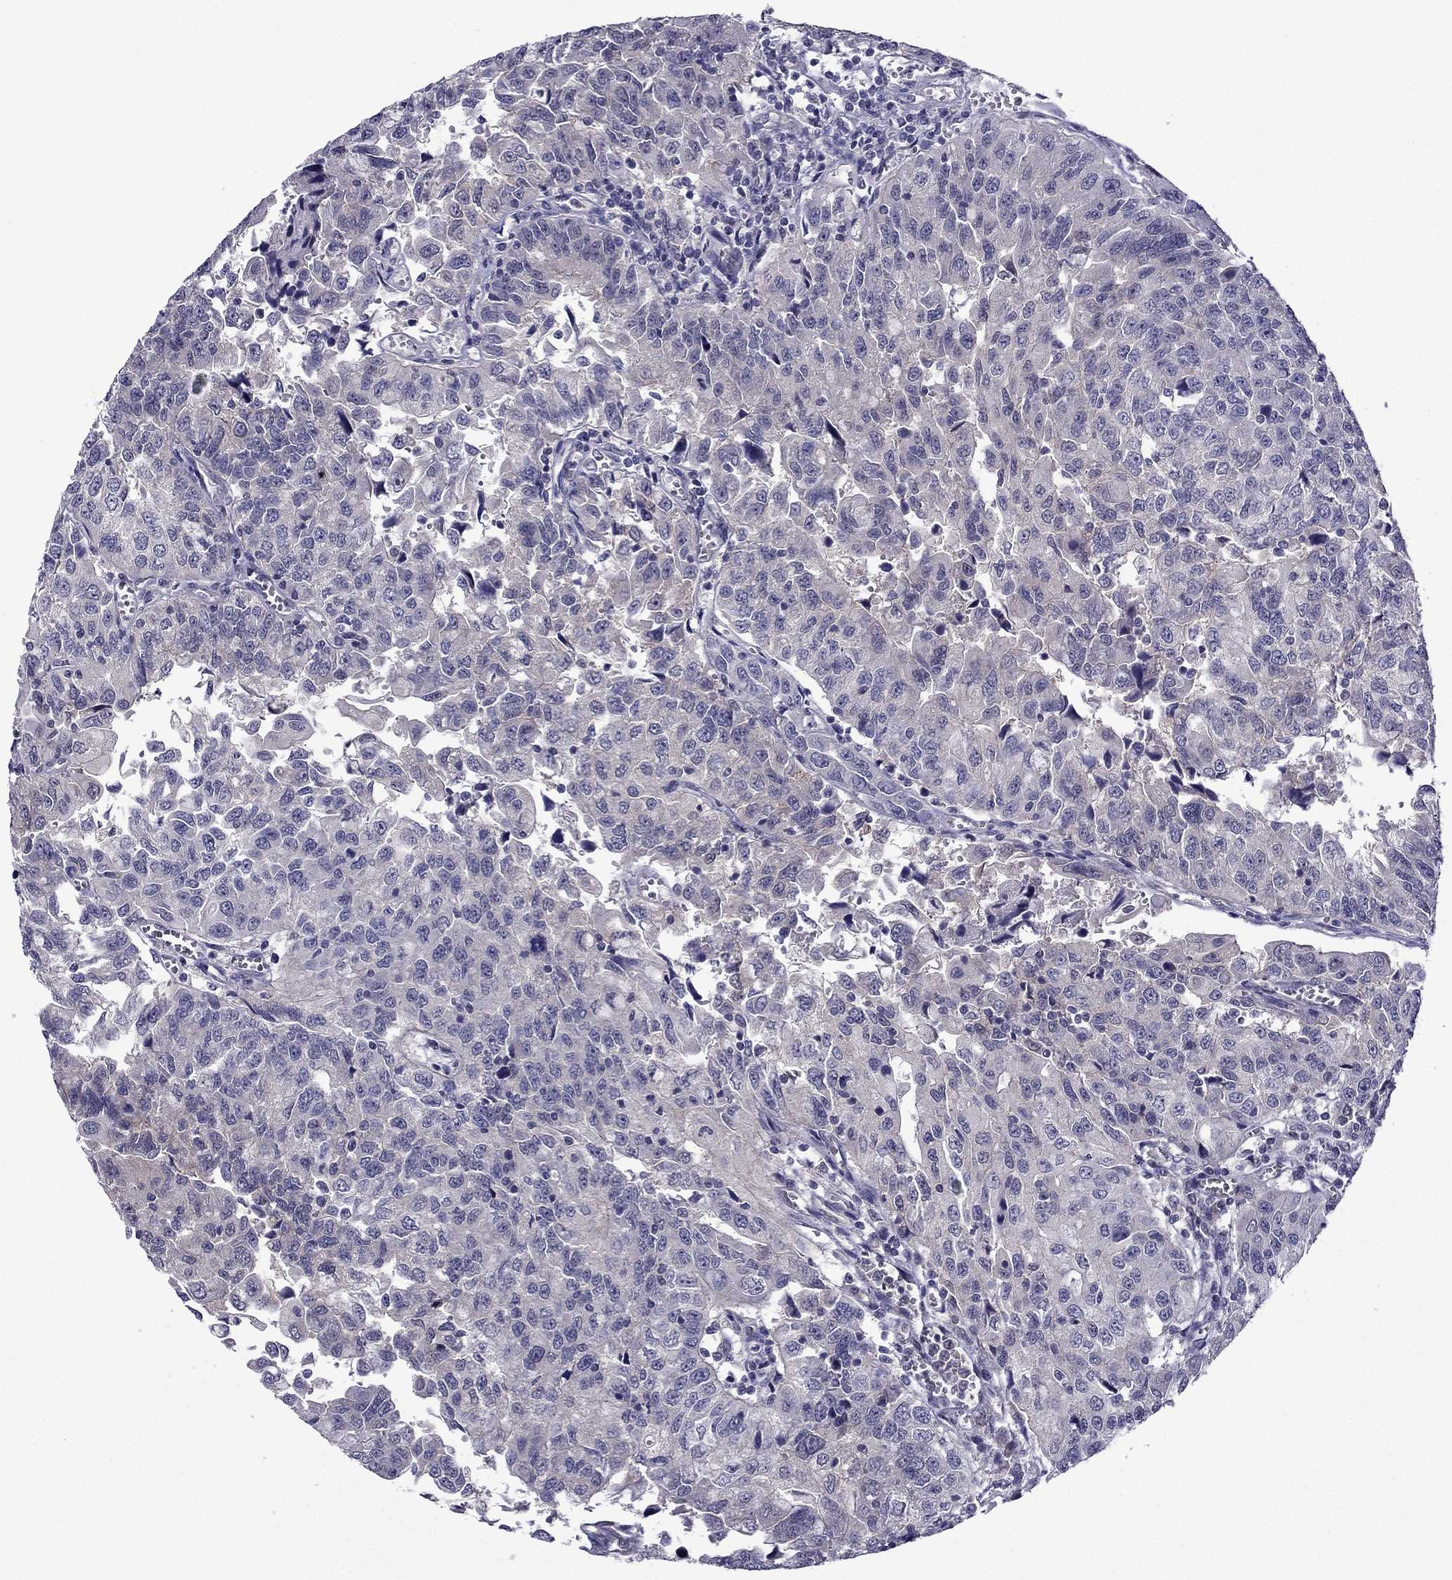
{"staining": {"intensity": "negative", "quantity": "none", "location": "none"}, "tissue": "urothelial cancer", "cell_type": "Tumor cells", "image_type": "cancer", "snomed": [{"axis": "morphology", "description": "Urothelial carcinoma, NOS"}, {"axis": "morphology", "description": "Urothelial carcinoma, High grade"}, {"axis": "topography", "description": "Urinary bladder"}], "caption": "Protein analysis of urothelial cancer demonstrates no significant staining in tumor cells.", "gene": "CDK5", "patient": {"sex": "female", "age": 73}}